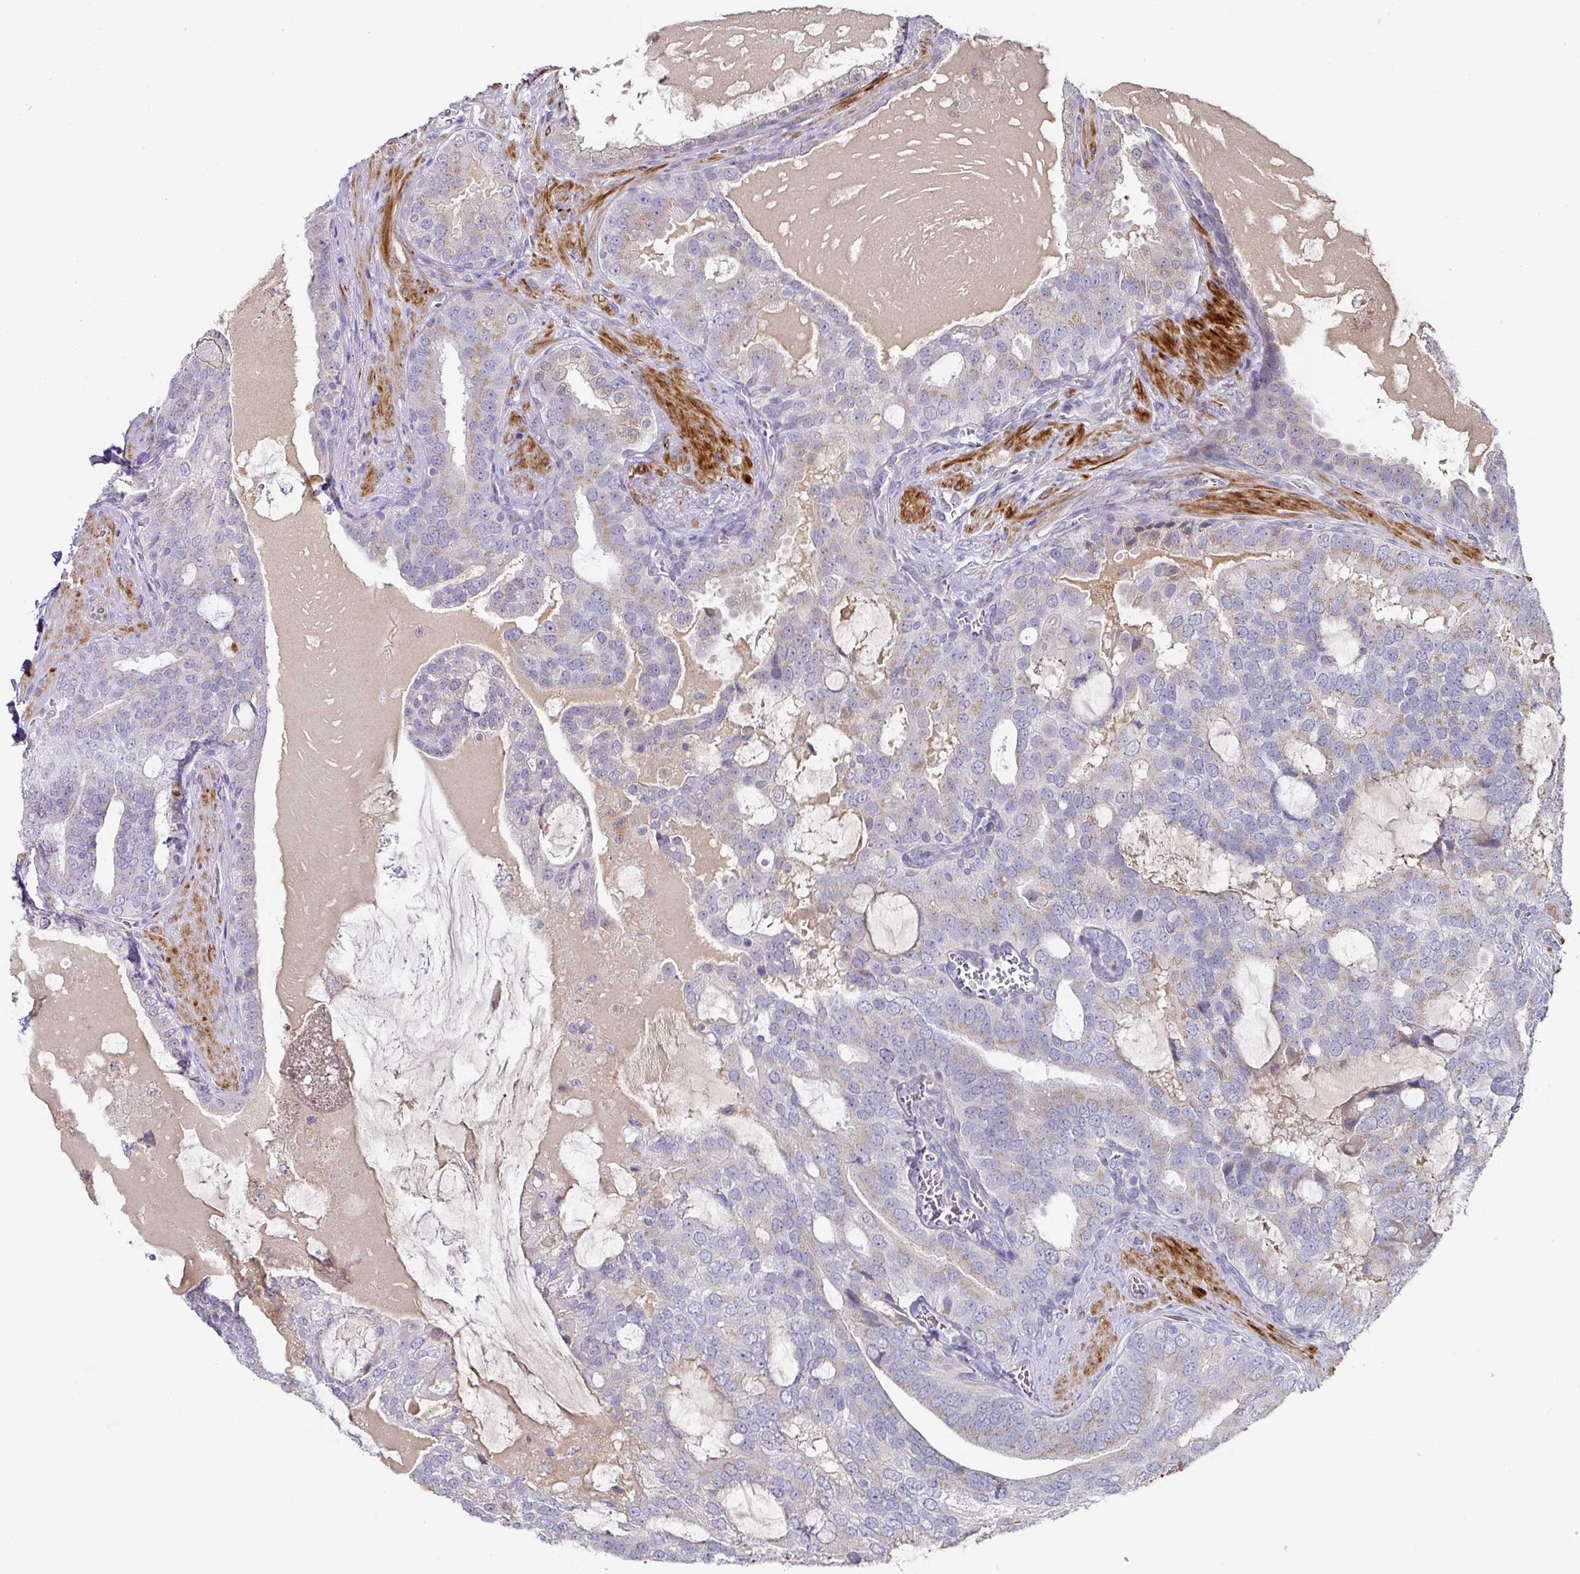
{"staining": {"intensity": "weak", "quantity": "<25%", "location": "cytoplasmic/membranous"}, "tissue": "prostate cancer", "cell_type": "Tumor cells", "image_type": "cancer", "snomed": [{"axis": "morphology", "description": "Adenocarcinoma, High grade"}, {"axis": "topography", "description": "Prostate"}], "caption": "Prostate cancer stained for a protein using immunohistochemistry reveals no positivity tumor cells.", "gene": "TARM1", "patient": {"sex": "male", "age": 55}}